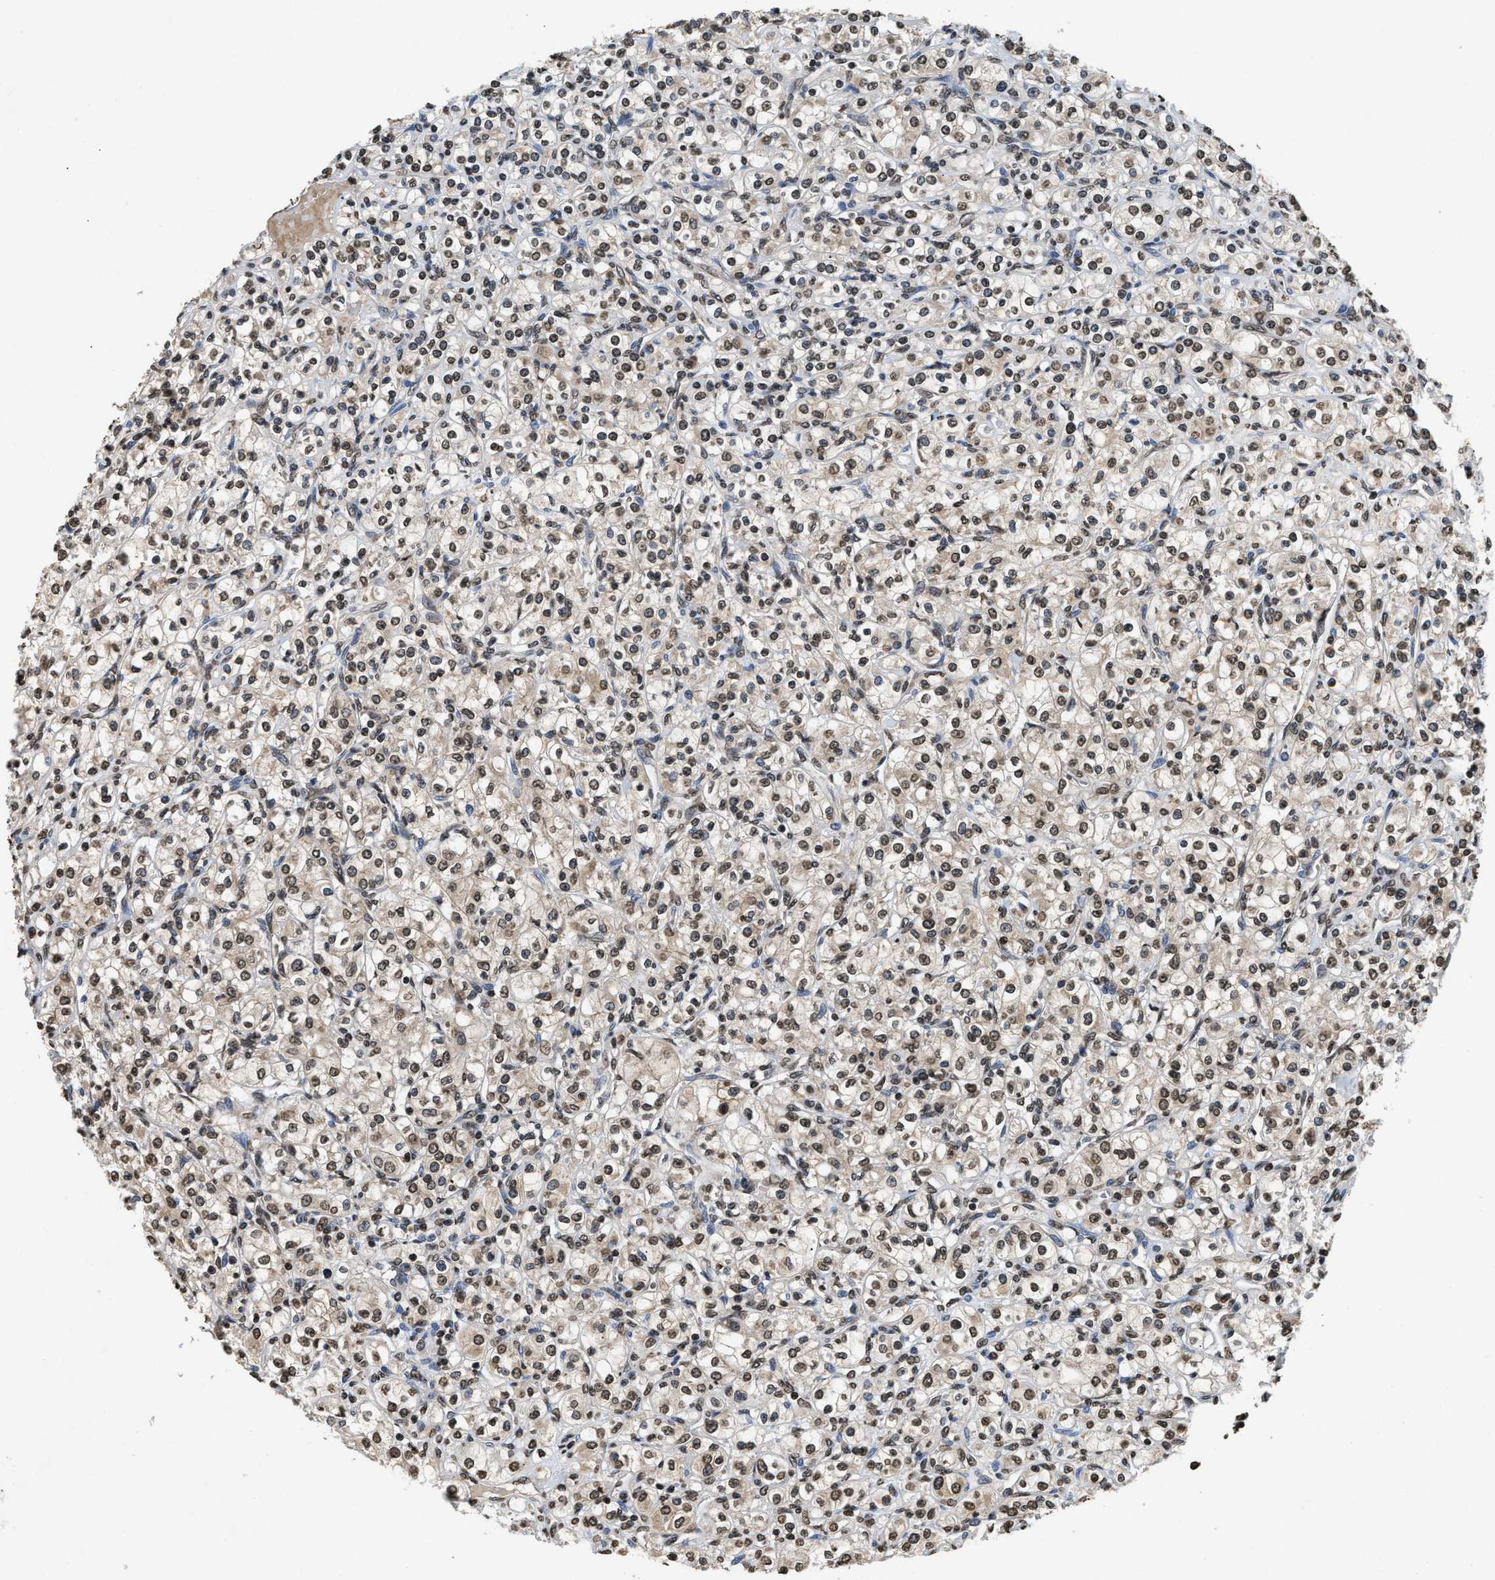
{"staining": {"intensity": "weak", "quantity": ">75%", "location": "nuclear"}, "tissue": "renal cancer", "cell_type": "Tumor cells", "image_type": "cancer", "snomed": [{"axis": "morphology", "description": "Adenocarcinoma, NOS"}, {"axis": "topography", "description": "Kidney"}], "caption": "An image of human renal adenocarcinoma stained for a protein displays weak nuclear brown staining in tumor cells.", "gene": "DNASE1L3", "patient": {"sex": "male", "age": 77}}